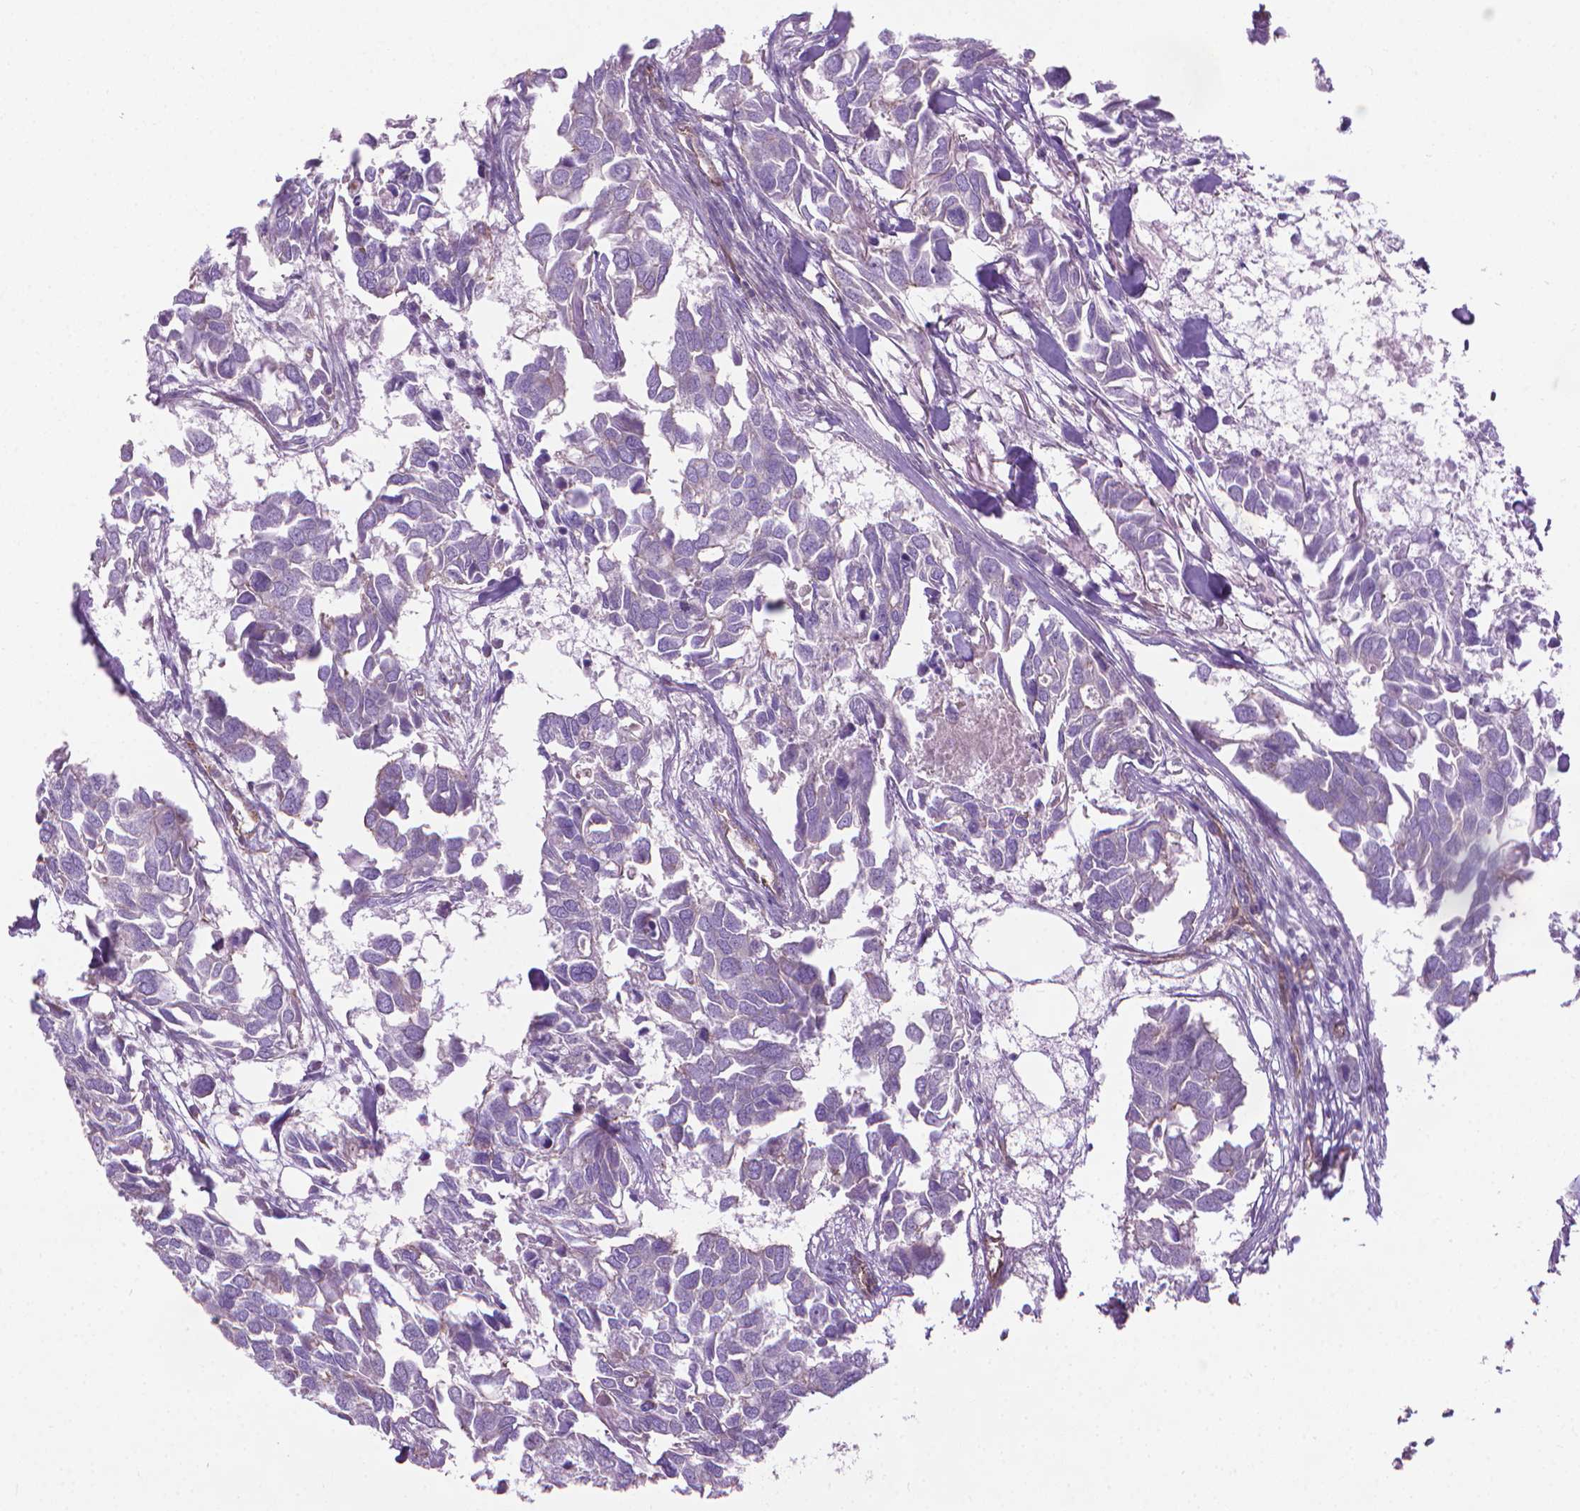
{"staining": {"intensity": "negative", "quantity": "none", "location": "none"}, "tissue": "breast cancer", "cell_type": "Tumor cells", "image_type": "cancer", "snomed": [{"axis": "morphology", "description": "Duct carcinoma"}, {"axis": "topography", "description": "Breast"}], "caption": "A micrograph of breast intraductal carcinoma stained for a protein shows no brown staining in tumor cells.", "gene": "TENT5A", "patient": {"sex": "female", "age": 83}}